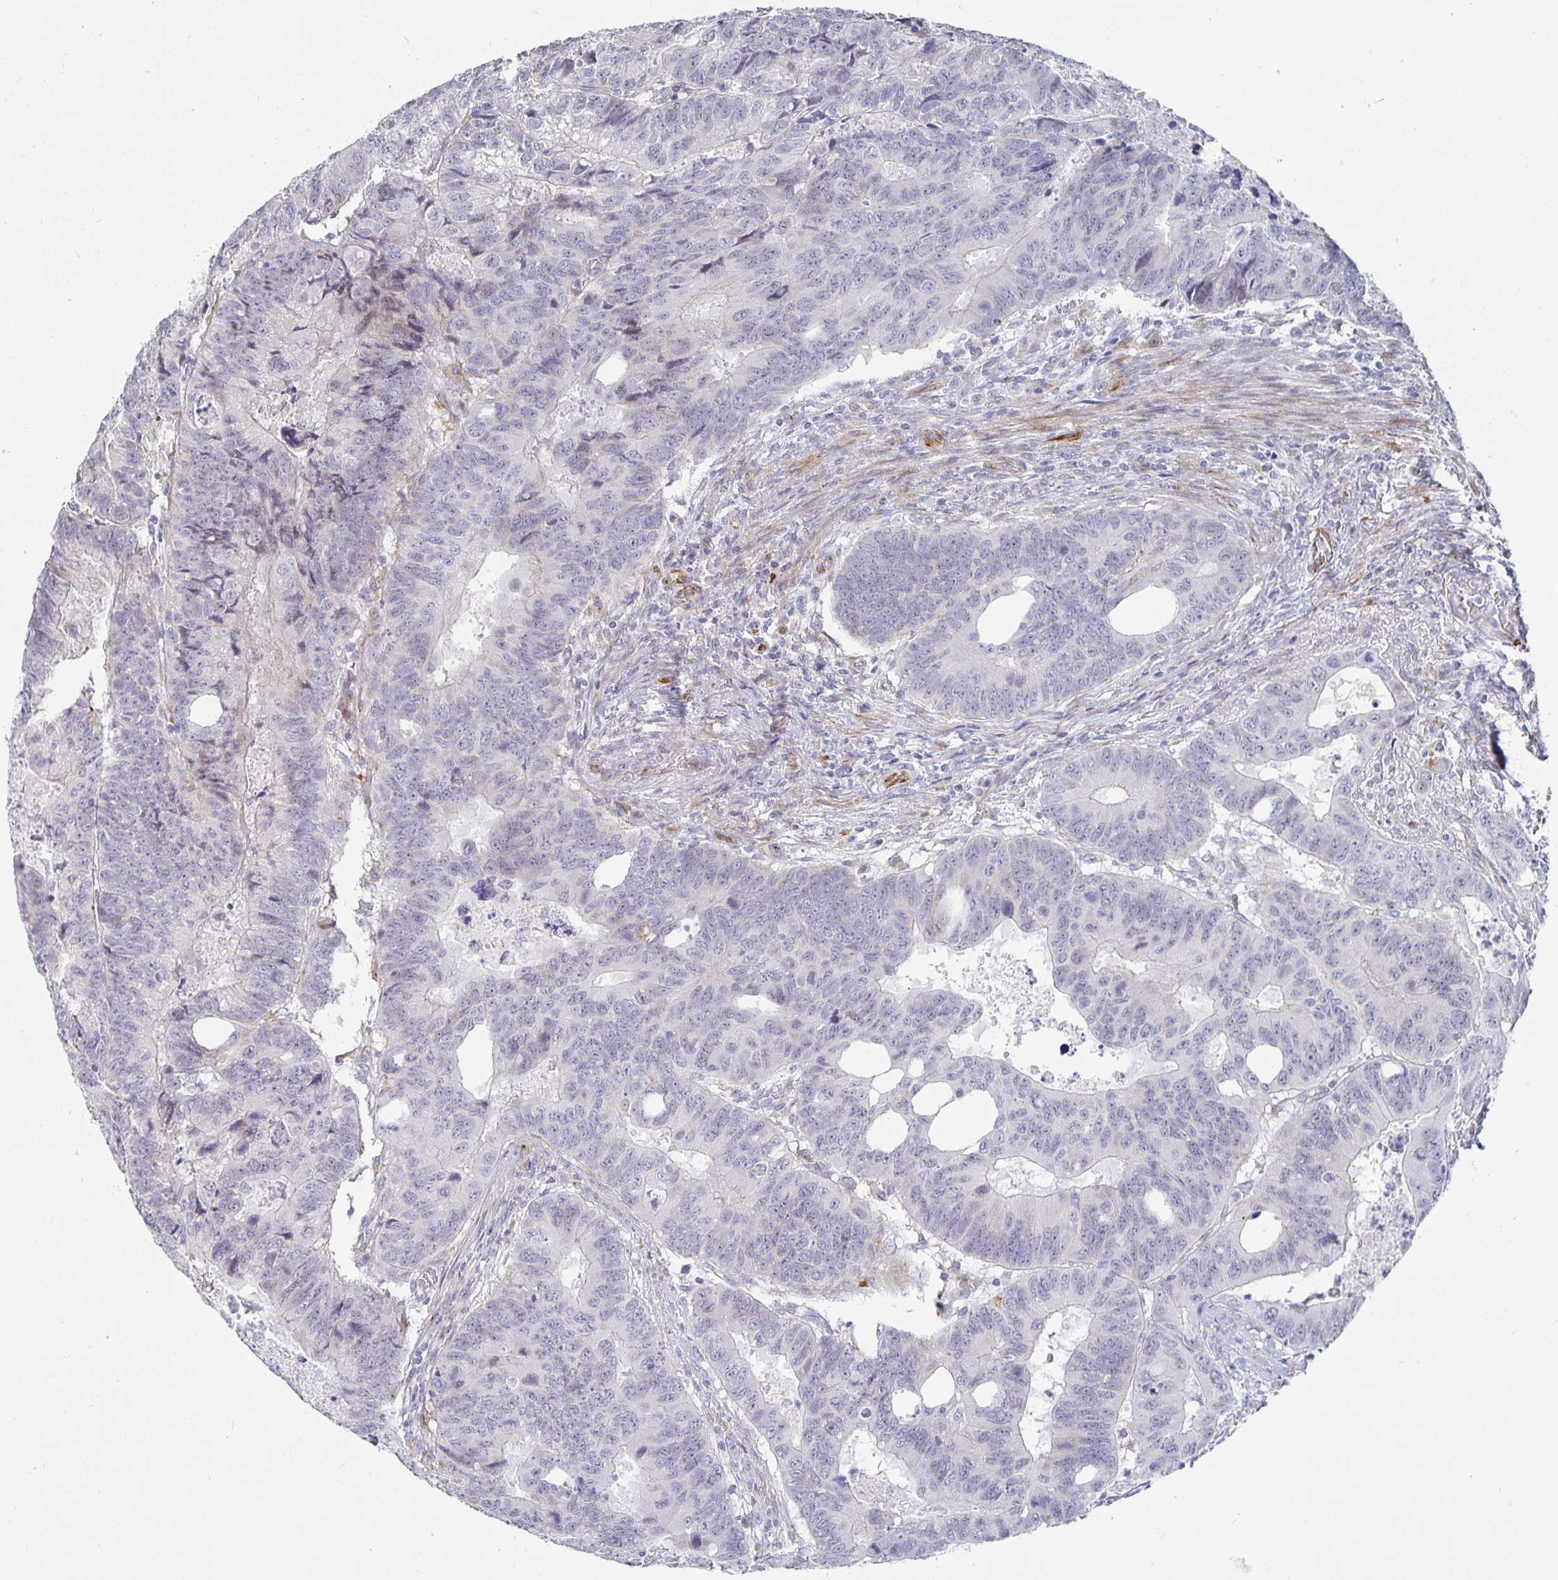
{"staining": {"intensity": "negative", "quantity": "none", "location": "none"}, "tissue": "colorectal cancer", "cell_type": "Tumor cells", "image_type": "cancer", "snomed": [{"axis": "morphology", "description": "Adenocarcinoma, NOS"}, {"axis": "topography", "description": "Colon"}], "caption": "Photomicrograph shows no significant protein expression in tumor cells of adenocarcinoma (colorectal). The staining was performed using DAB (3,3'-diaminobenzidine) to visualize the protein expression in brown, while the nuclei were stained in blue with hematoxylin (Magnification: 20x).", "gene": "S100G", "patient": {"sex": "male", "age": 62}}